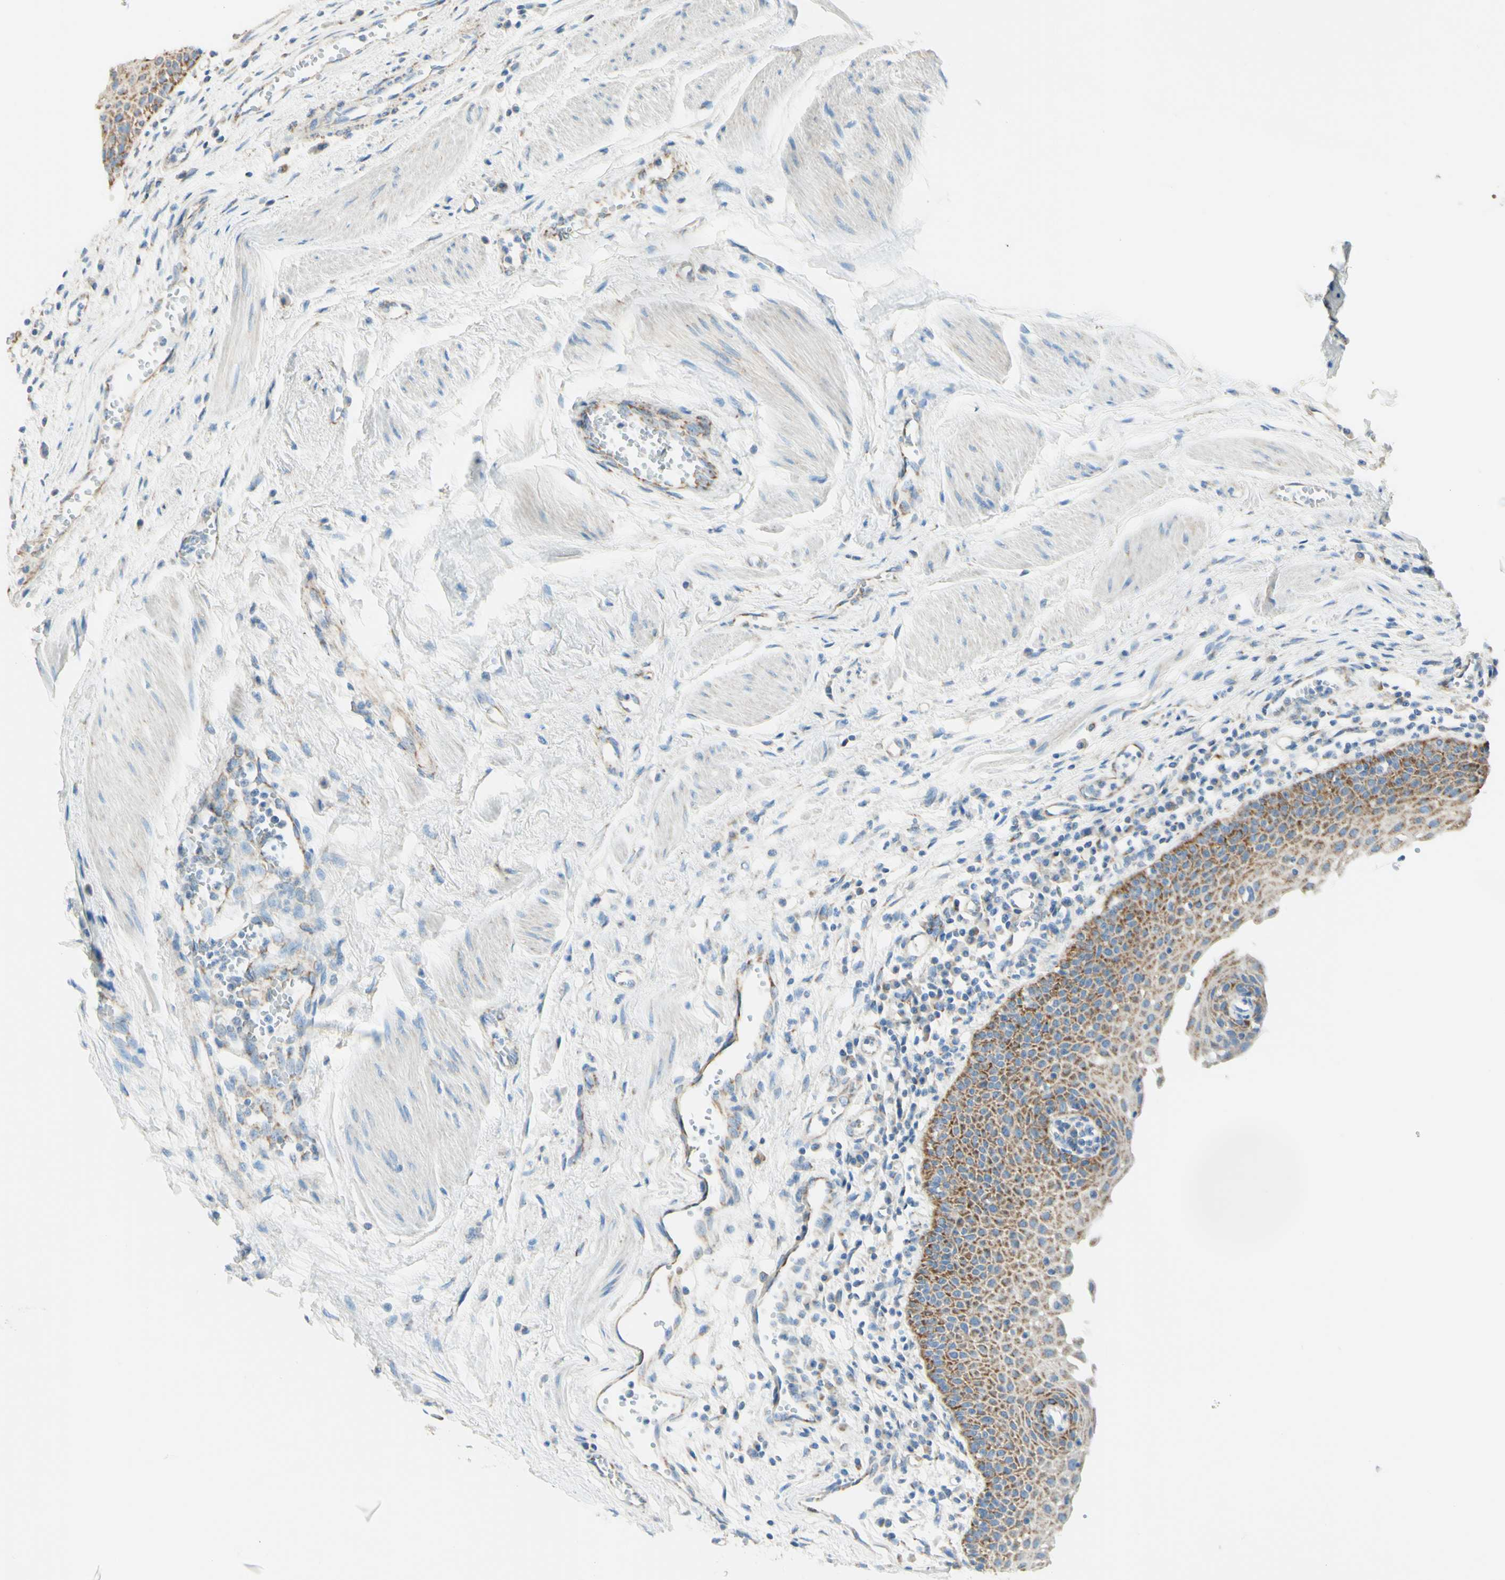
{"staining": {"intensity": "moderate", "quantity": ">75%", "location": "cytoplasmic/membranous"}, "tissue": "urothelial cancer", "cell_type": "Tumor cells", "image_type": "cancer", "snomed": [{"axis": "morphology", "description": "Urothelial carcinoma, High grade"}, {"axis": "topography", "description": "Urinary bladder"}], "caption": "A micrograph of urothelial cancer stained for a protein displays moderate cytoplasmic/membranous brown staining in tumor cells.", "gene": "ARMC10", "patient": {"sex": "female", "age": 85}}